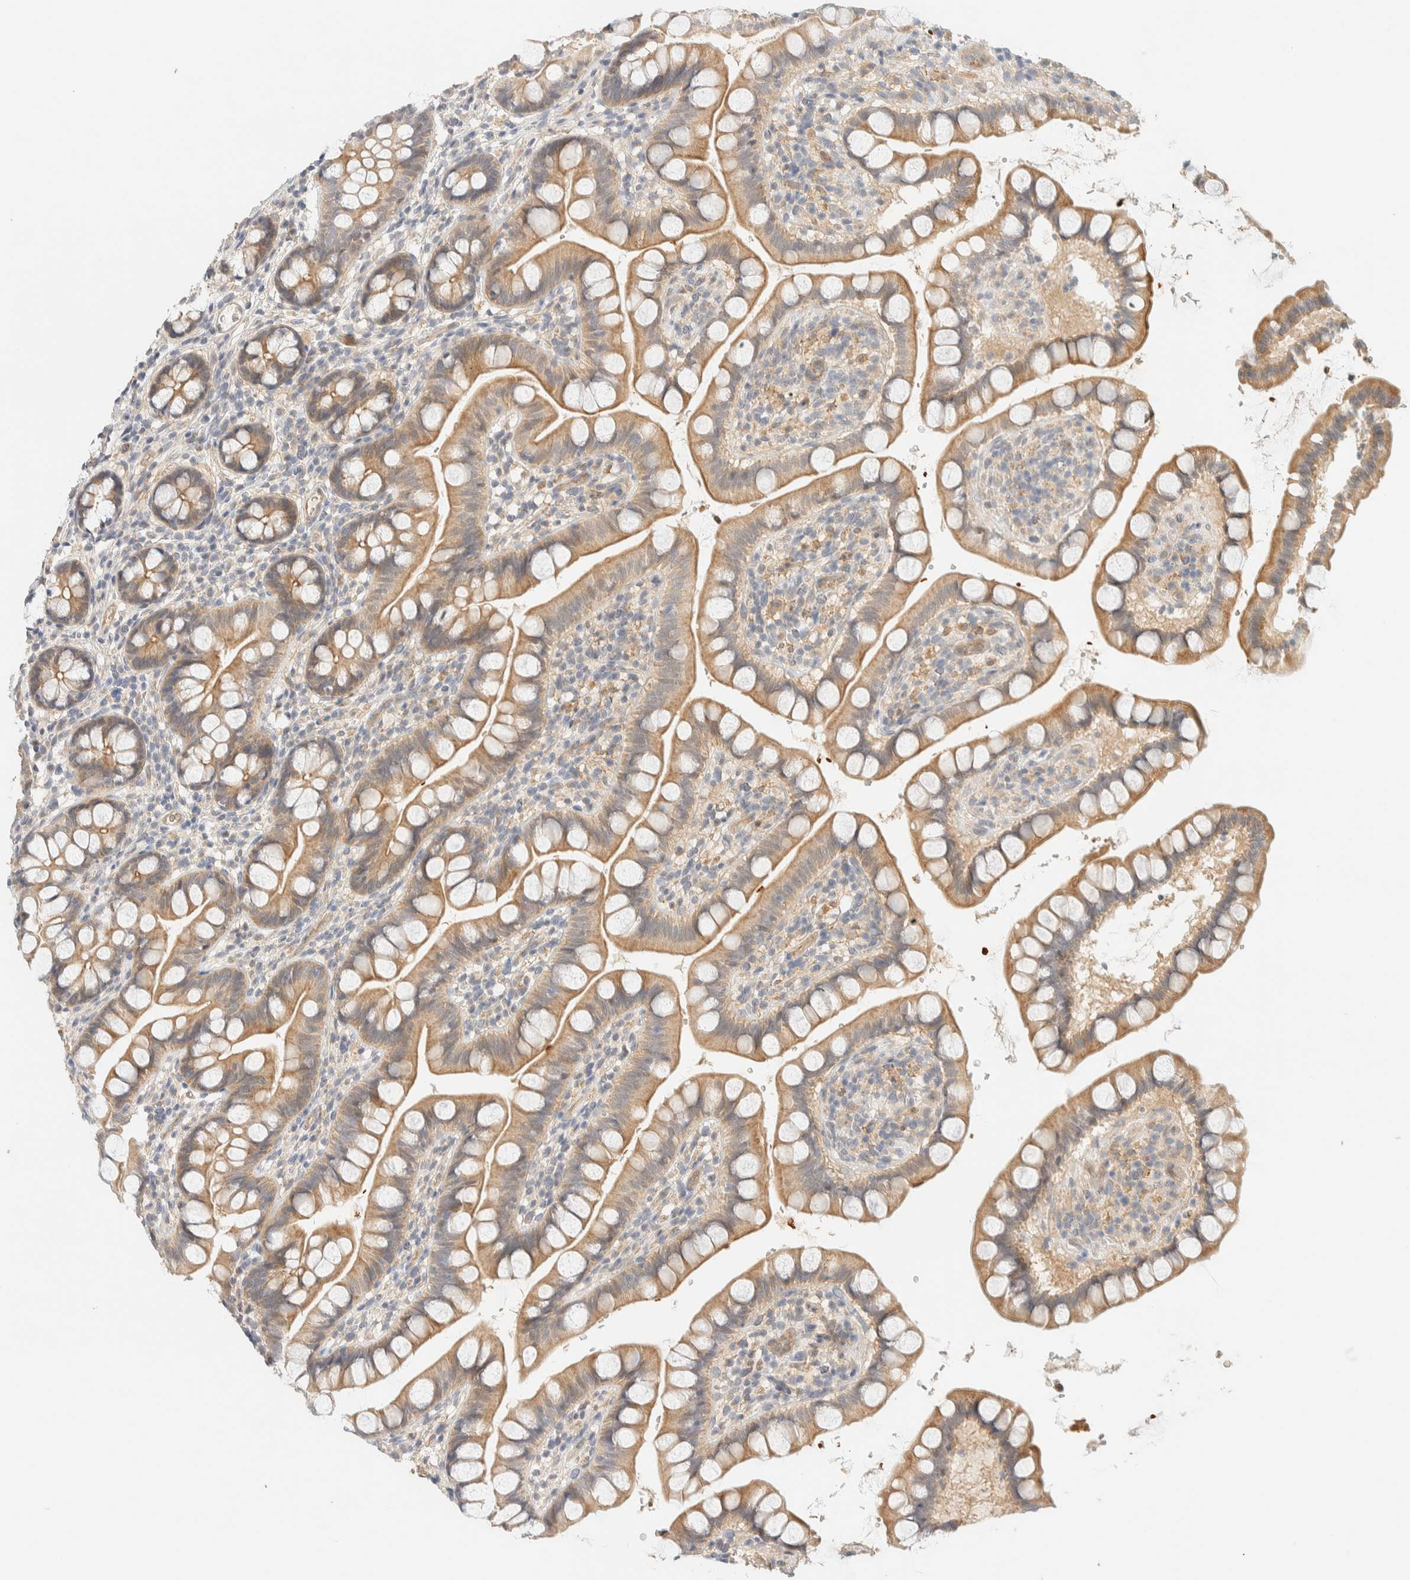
{"staining": {"intensity": "moderate", "quantity": "25%-75%", "location": "cytoplasmic/membranous"}, "tissue": "small intestine", "cell_type": "Glandular cells", "image_type": "normal", "snomed": [{"axis": "morphology", "description": "Normal tissue, NOS"}, {"axis": "topography", "description": "Small intestine"}], "caption": "Immunohistochemical staining of unremarkable human small intestine demonstrates 25%-75% levels of moderate cytoplasmic/membranous protein positivity in about 25%-75% of glandular cells.", "gene": "TNK1", "patient": {"sex": "female", "age": 84}}